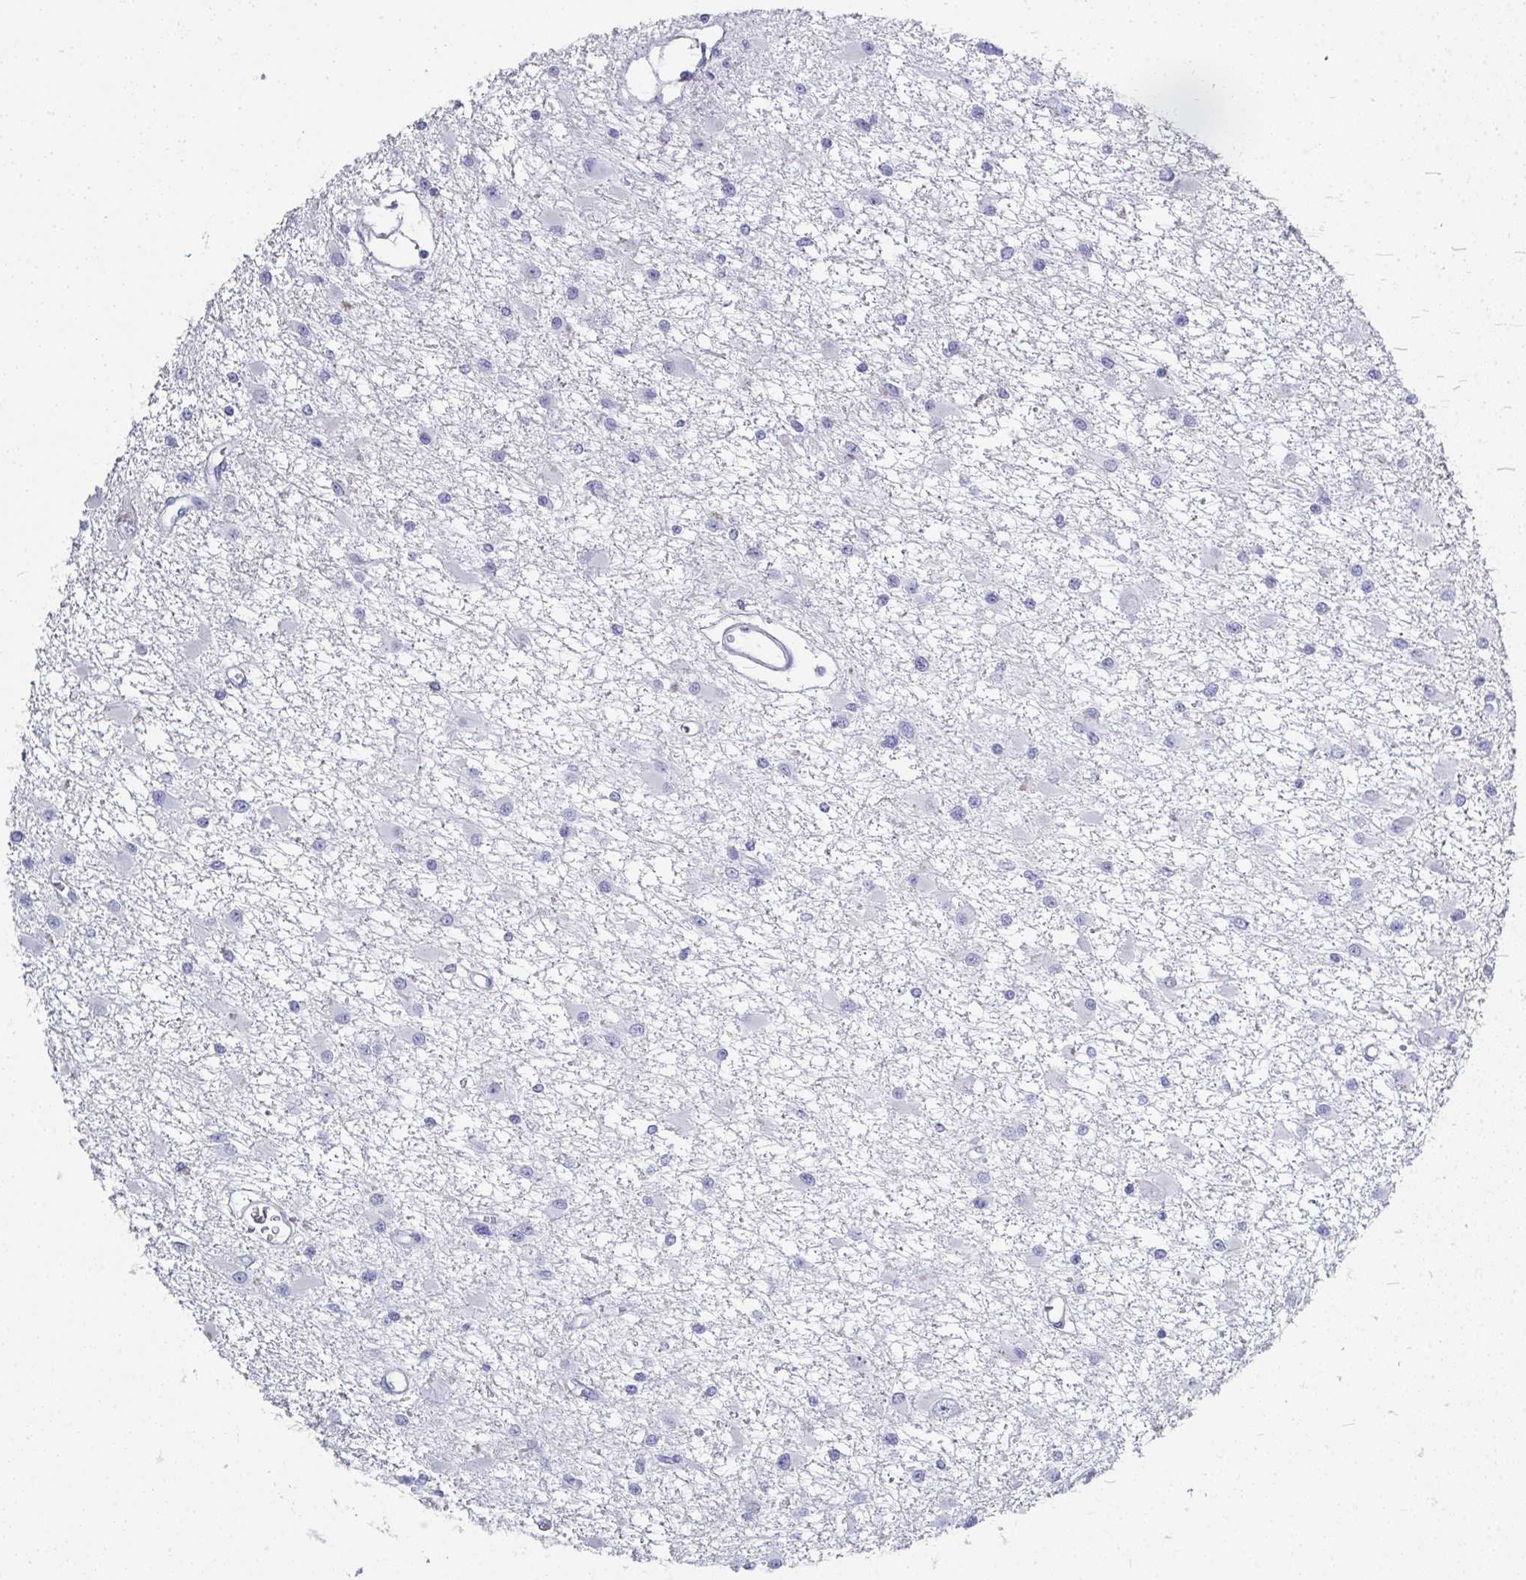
{"staining": {"intensity": "negative", "quantity": "none", "location": "none"}, "tissue": "glioma", "cell_type": "Tumor cells", "image_type": "cancer", "snomed": [{"axis": "morphology", "description": "Glioma, malignant, High grade"}, {"axis": "topography", "description": "Brain"}], "caption": "This is an immunohistochemistry (IHC) photomicrograph of human high-grade glioma (malignant). There is no expression in tumor cells.", "gene": "SYCP1", "patient": {"sex": "male", "age": 54}}